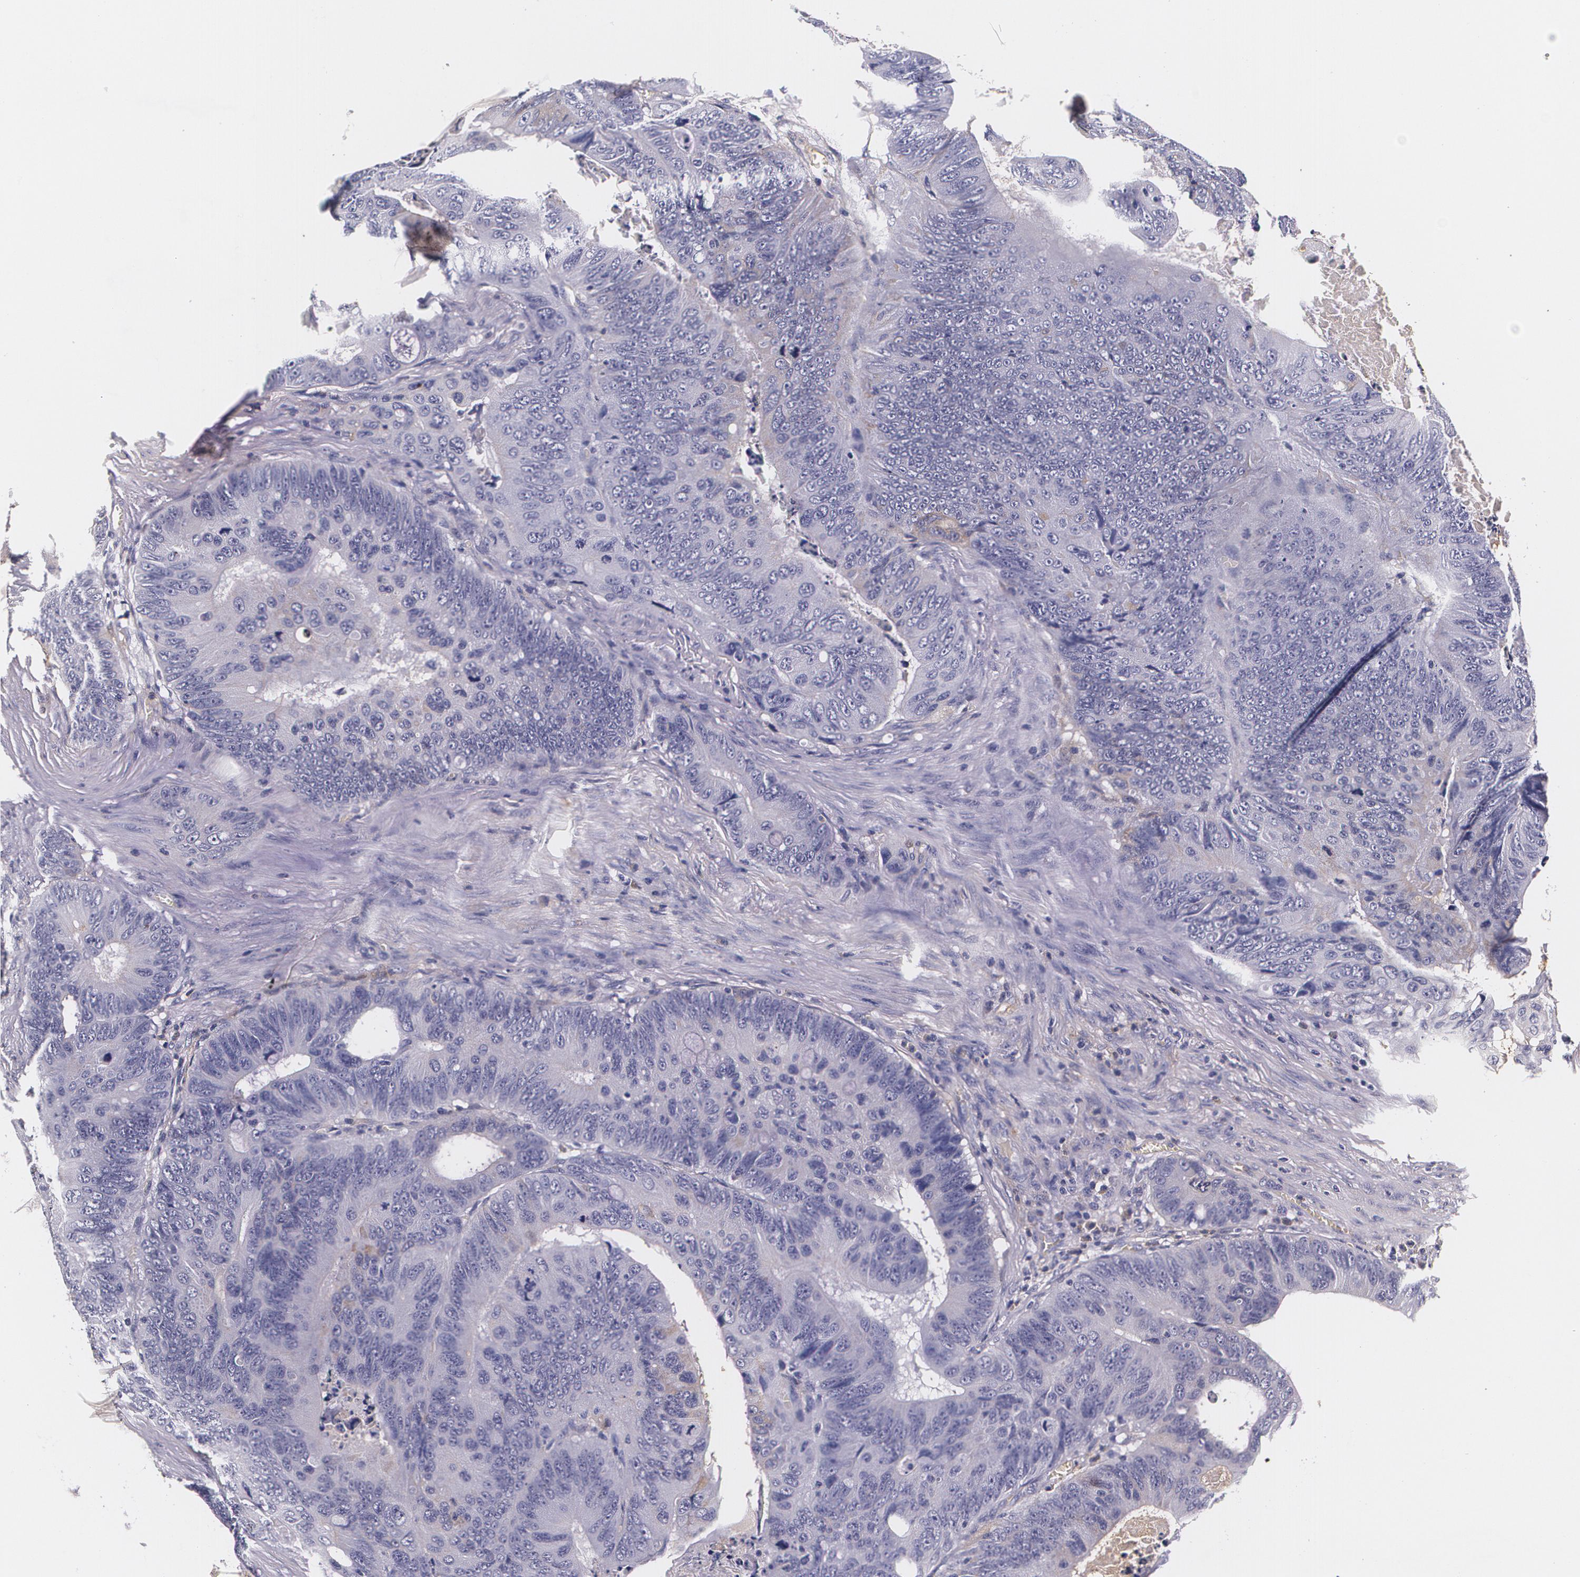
{"staining": {"intensity": "negative", "quantity": "none", "location": "none"}, "tissue": "colorectal cancer", "cell_type": "Tumor cells", "image_type": "cancer", "snomed": [{"axis": "morphology", "description": "Adenocarcinoma, NOS"}, {"axis": "topography", "description": "Colon"}], "caption": "This is an immunohistochemistry (IHC) micrograph of adenocarcinoma (colorectal). There is no staining in tumor cells.", "gene": "TTR", "patient": {"sex": "female", "age": 55}}